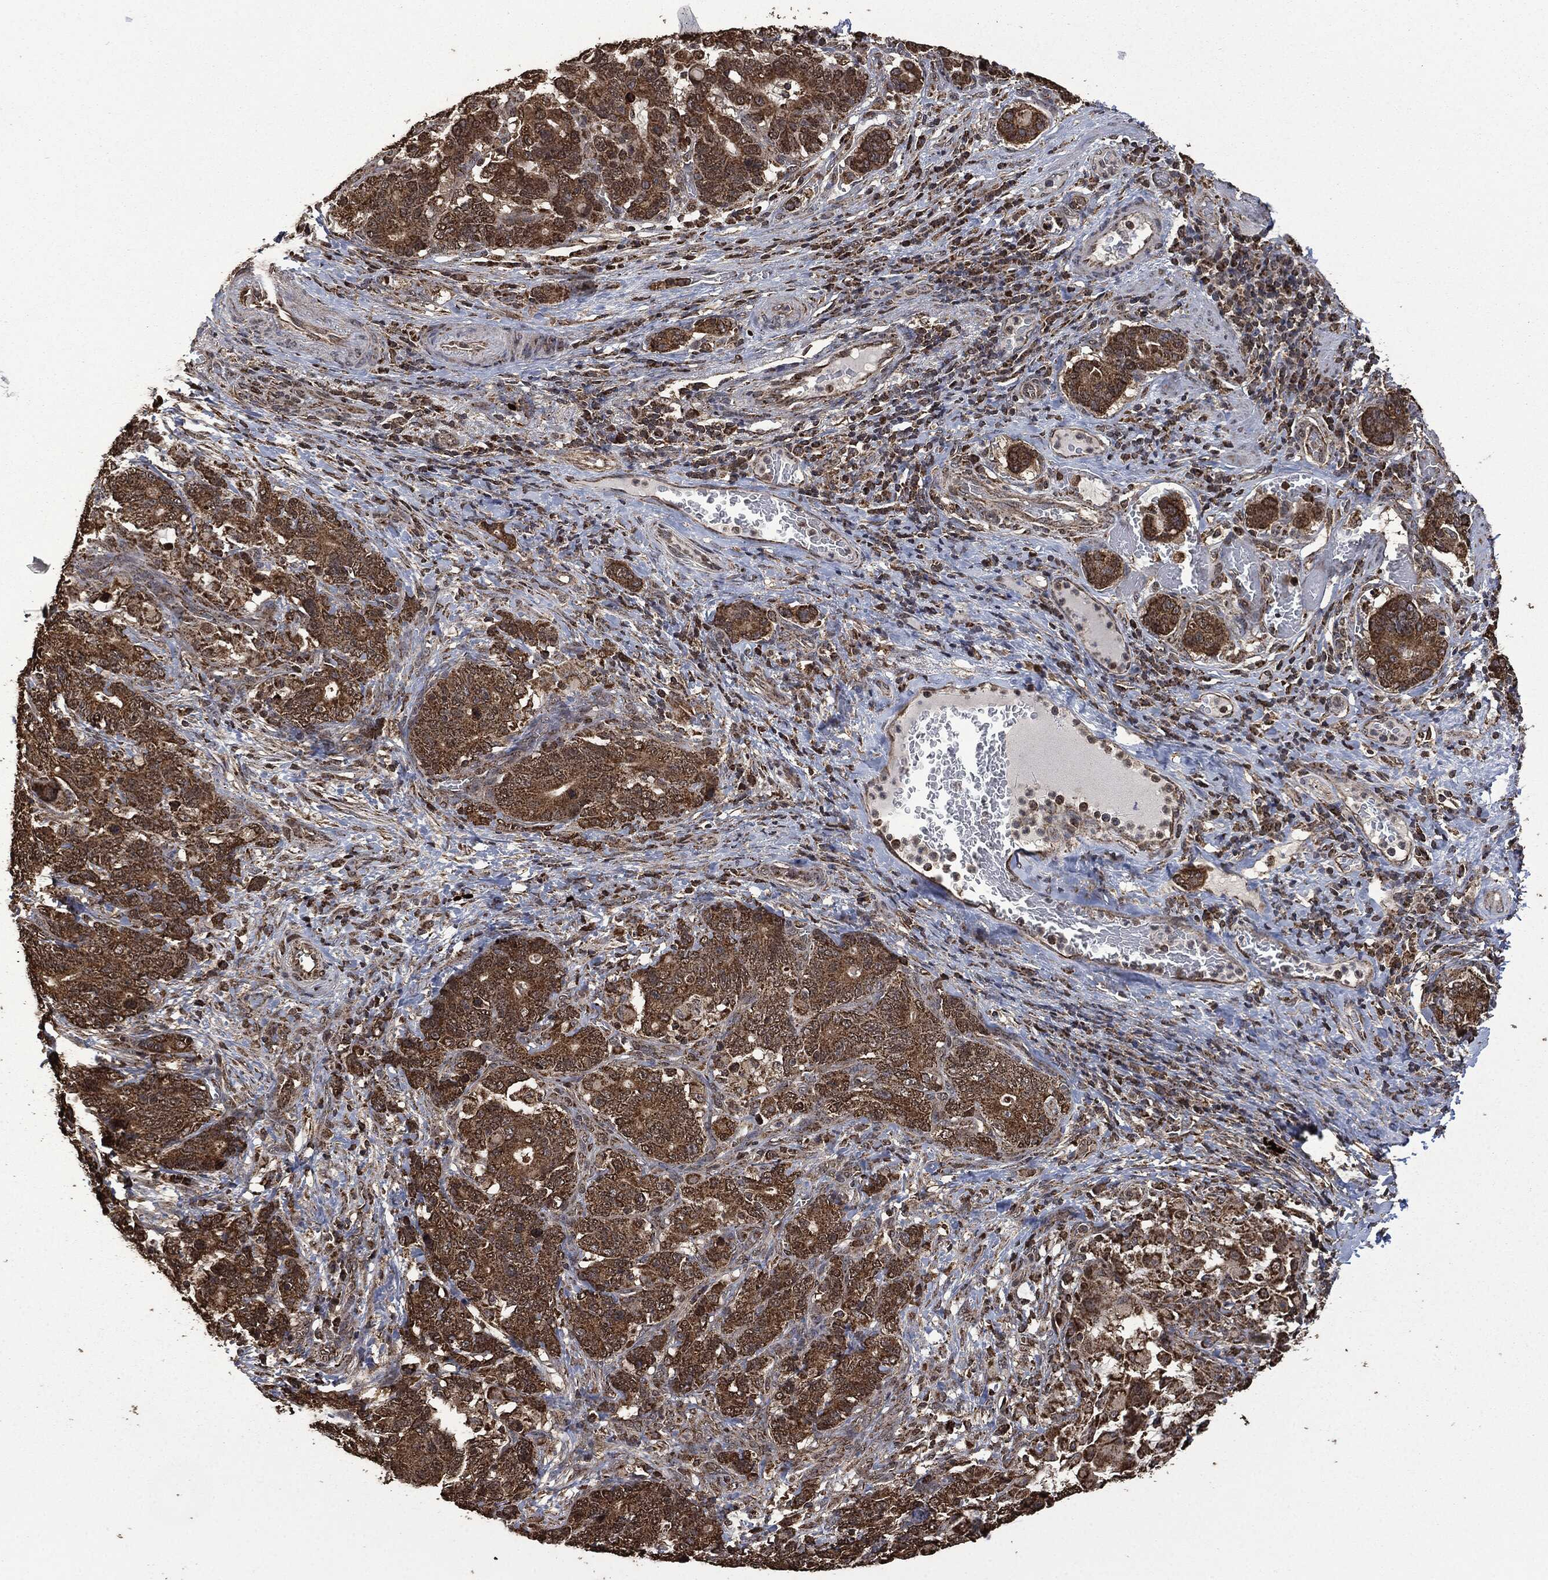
{"staining": {"intensity": "strong", "quantity": ">75%", "location": "cytoplasmic/membranous"}, "tissue": "stomach cancer", "cell_type": "Tumor cells", "image_type": "cancer", "snomed": [{"axis": "morphology", "description": "Normal tissue, NOS"}, {"axis": "morphology", "description": "Adenocarcinoma, NOS"}, {"axis": "topography", "description": "Stomach"}], "caption": "Immunohistochemistry (IHC) (DAB (3,3'-diaminobenzidine)) staining of human adenocarcinoma (stomach) shows strong cytoplasmic/membranous protein positivity in approximately >75% of tumor cells. (brown staining indicates protein expression, while blue staining denotes nuclei).", "gene": "LIG3", "patient": {"sex": "female", "age": 64}}